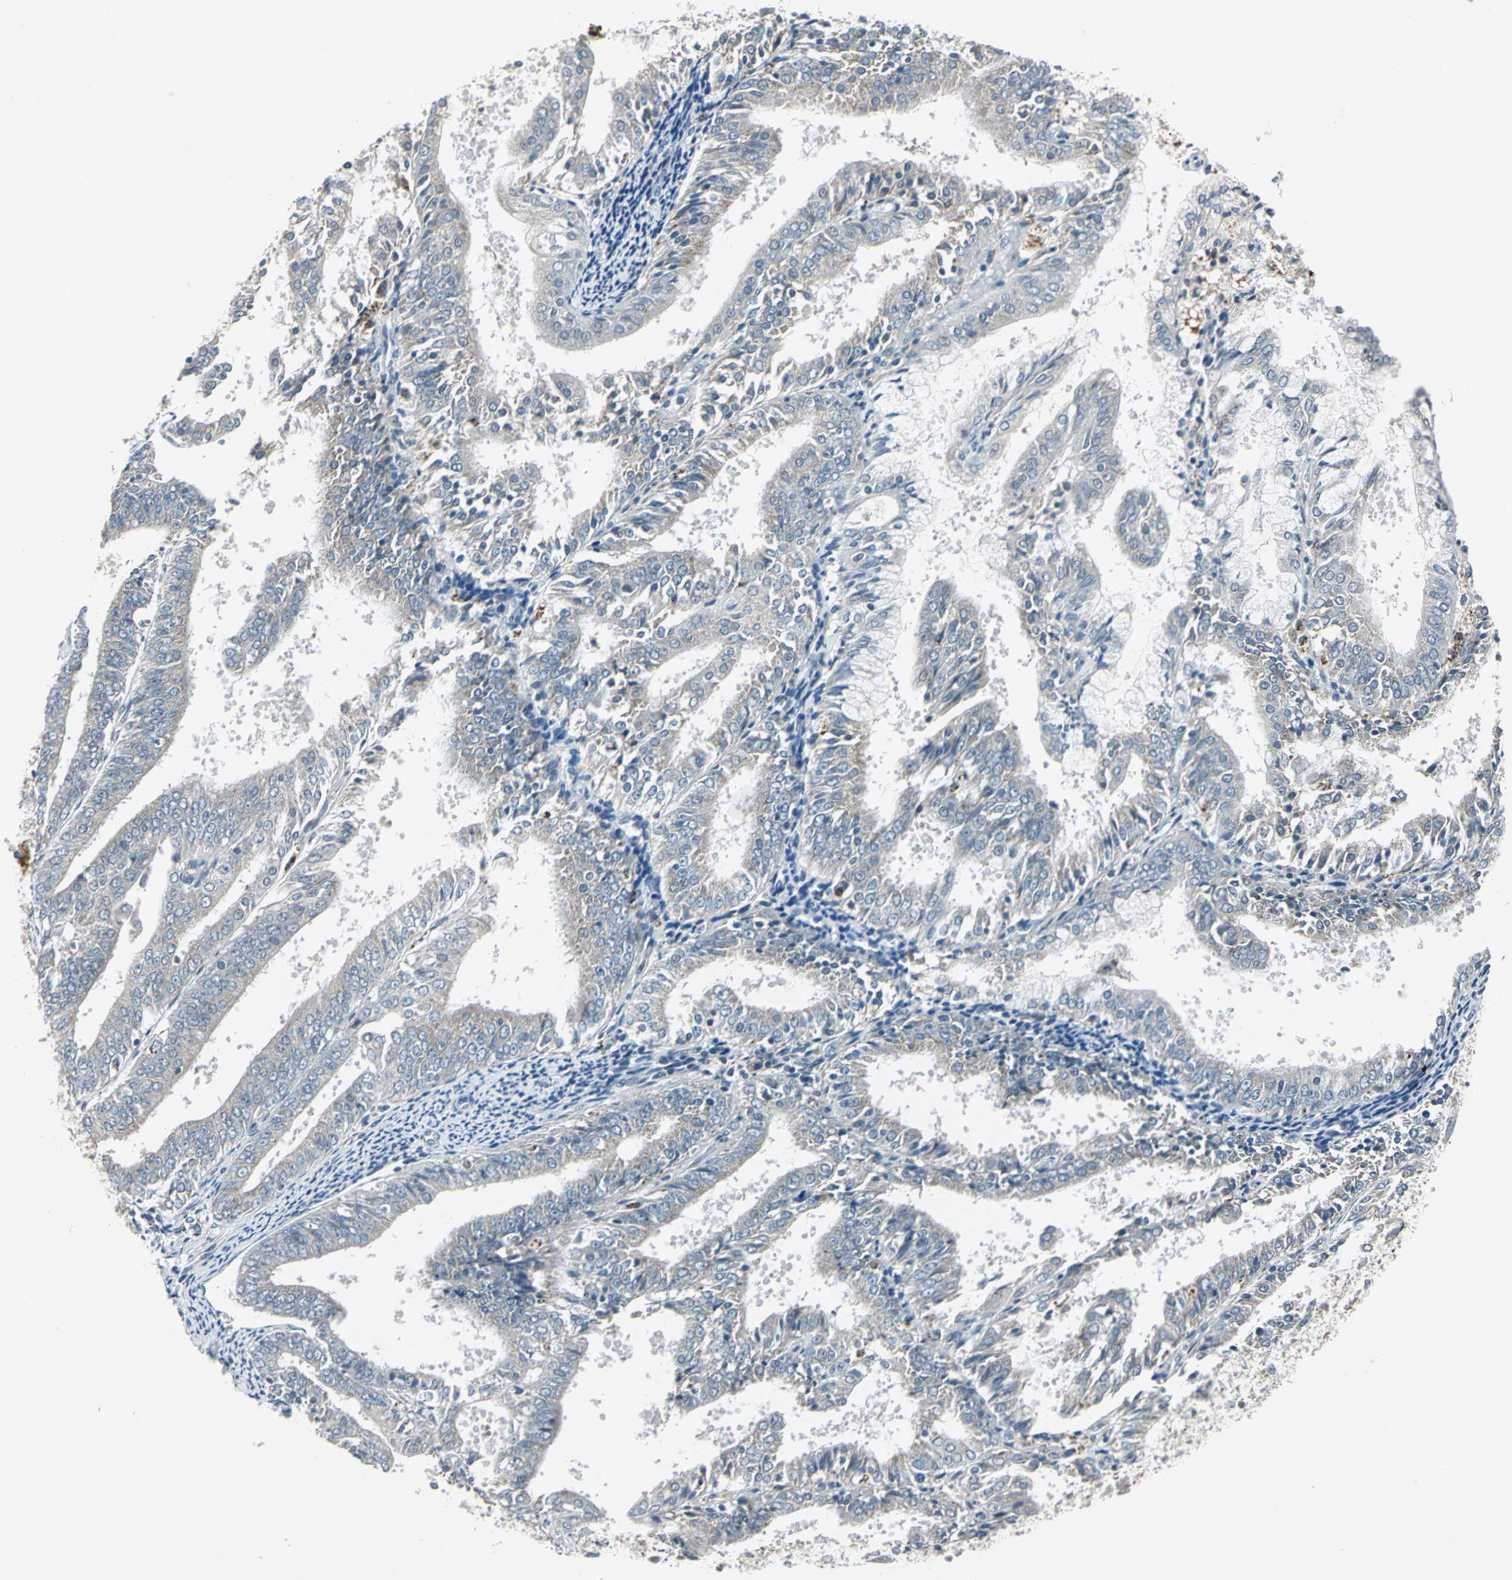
{"staining": {"intensity": "negative", "quantity": "none", "location": "none"}, "tissue": "endometrial cancer", "cell_type": "Tumor cells", "image_type": "cancer", "snomed": [{"axis": "morphology", "description": "Adenocarcinoma, NOS"}, {"axis": "topography", "description": "Endometrium"}], "caption": "IHC photomicrograph of neoplastic tissue: endometrial cancer stained with DAB (3,3'-diaminobenzidine) displays no significant protein positivity in tumor cells. (Stains: DAB IHC with hematoxylin counter stain, Microscopy: brightfield microscopy at high magnification).", "gene": "SLC2A13", "patient": {"sex": "female", "age": 63}}